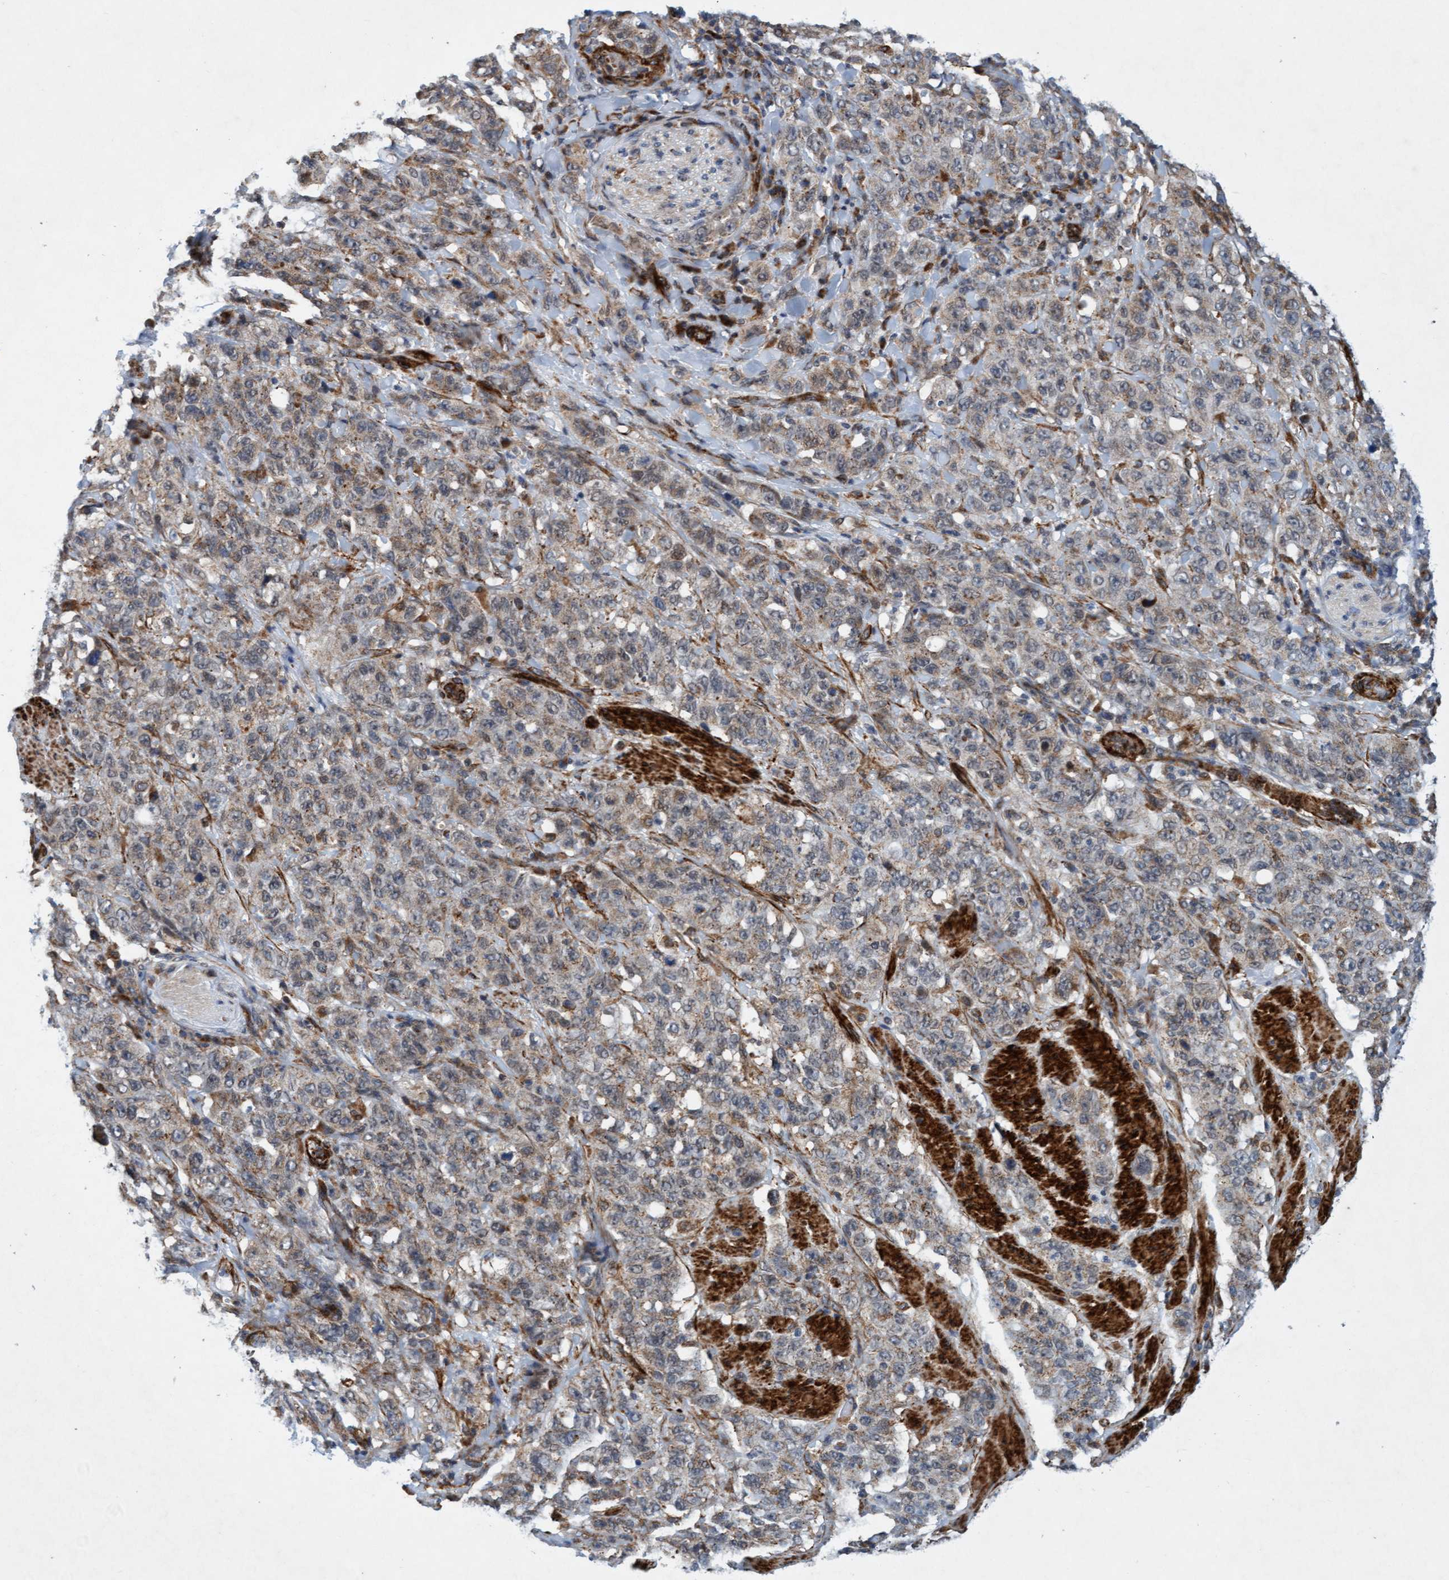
{"staining": {"intensity": "weak", "quantity": ">75%", "location": "cytoplasmic/membranous"}, "tissue": "stomach cancer", "cell_type": "Tumor cells", "image_type": "cancer", "snomed": [{"axis": "morphology", "description": "Adenocarcinoma, NOS"}, {"axis": "topography", "description": "Stomach"}], "caption": "Stomach cancer (adenocarcinoma) tissue exhibits weak cytoplasmic/membranous positivity in approximately >75% of tumor cells, visualized by immunohistochemistry.", "gene": "TMEM70", "patient": {"sex": "male", "age": 48}}